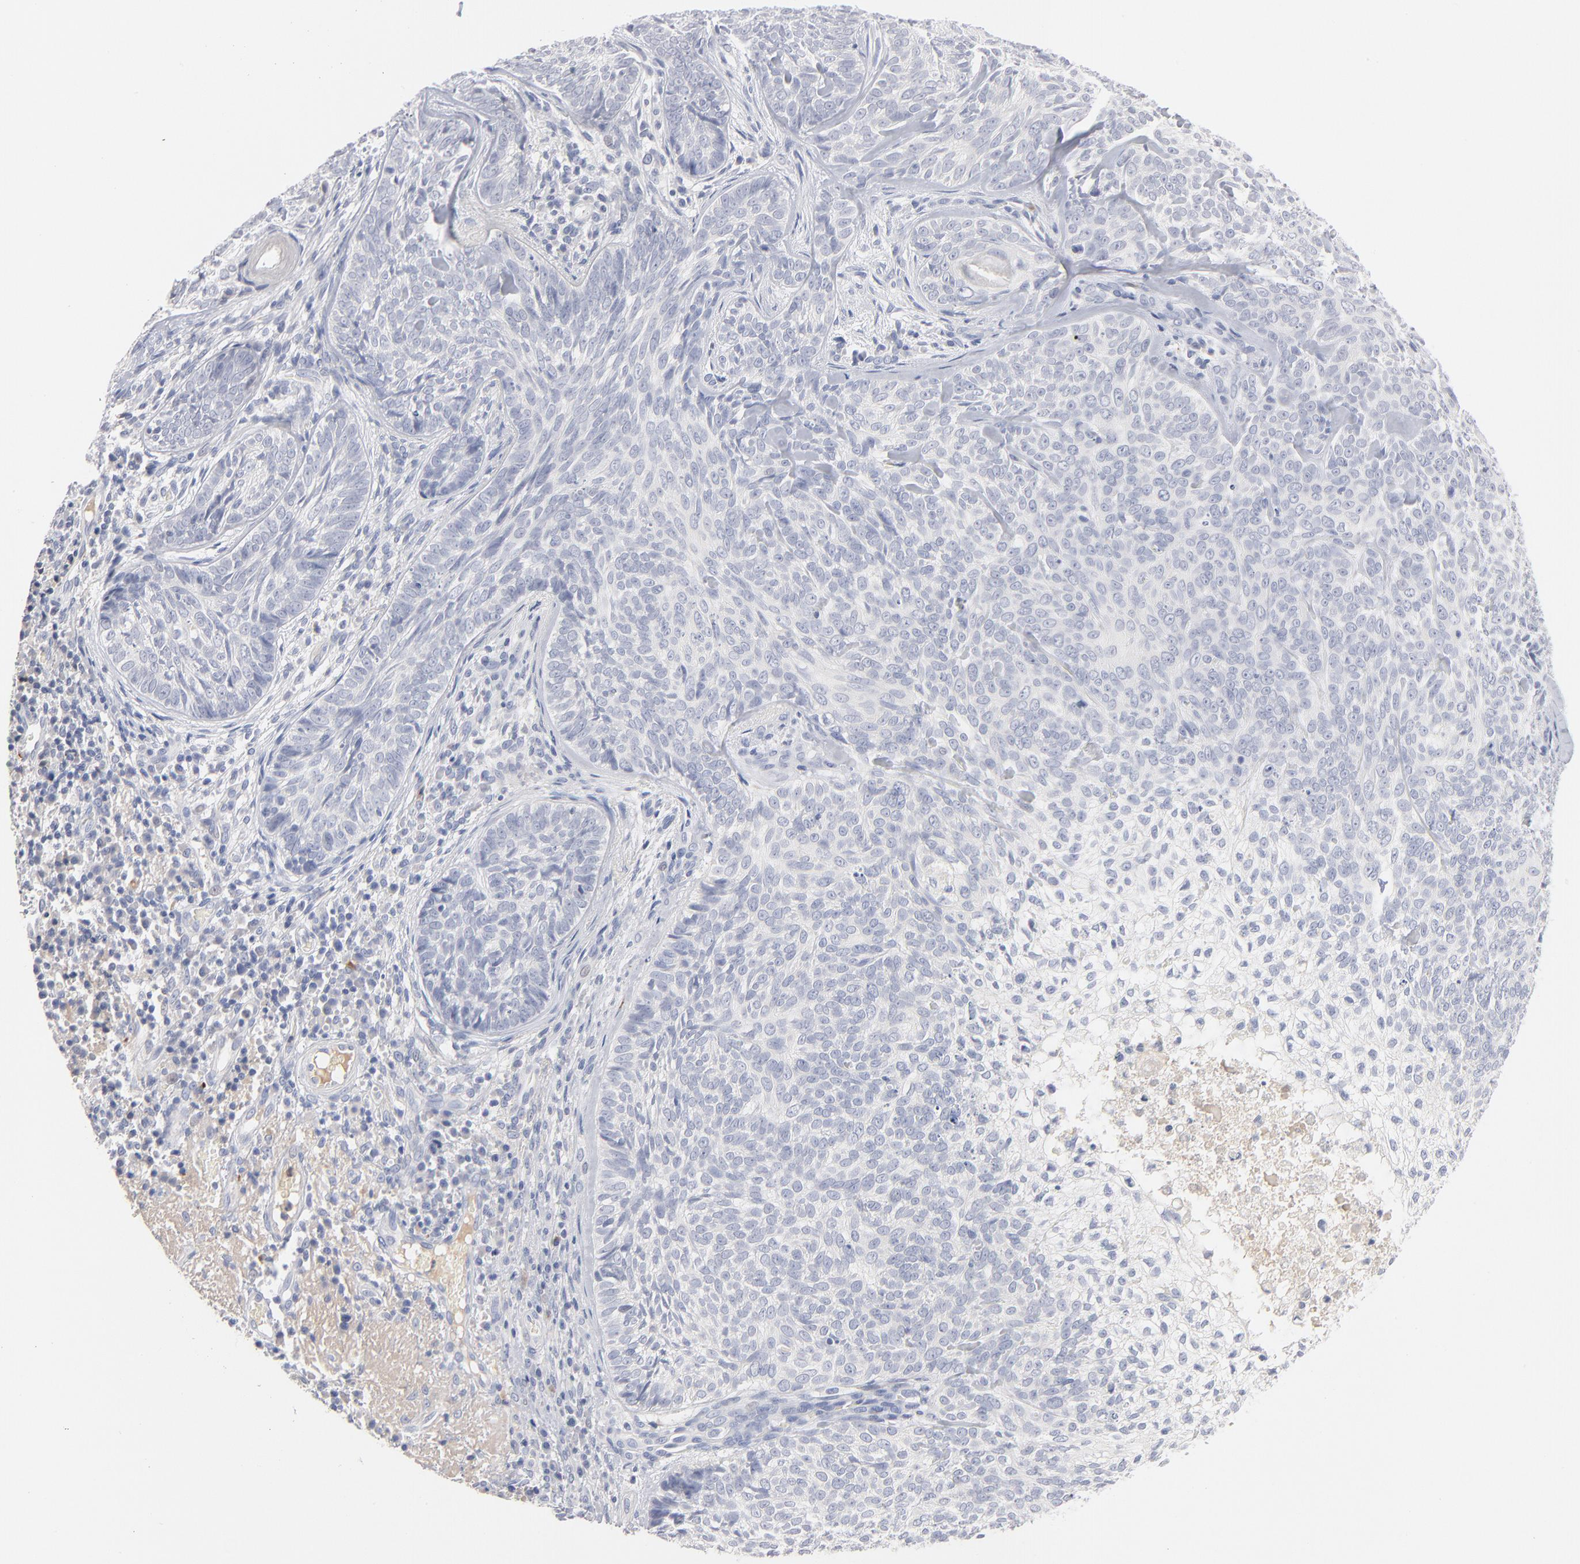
{"staining": {"intensity": "negative", "quantity": "none", "location": "none"}, "tissue": "skin cancer", "cell_type": "Tumor cells", "image_type": "cancer", "snomed": [{"axis": "morphology", "description": "Basal cell carcinoma"}, {"axis": "topography", "description": "Skin"}], "caption": "The micrograph reveals no staining of tumor cells in skin cancer (basal cell carcinoma). (DAB (3,3'-diaminobenzidine) IHC with hematoxylin counter stain).", "gene": "F12", "patient": {"sex": "male", "age": 72}}